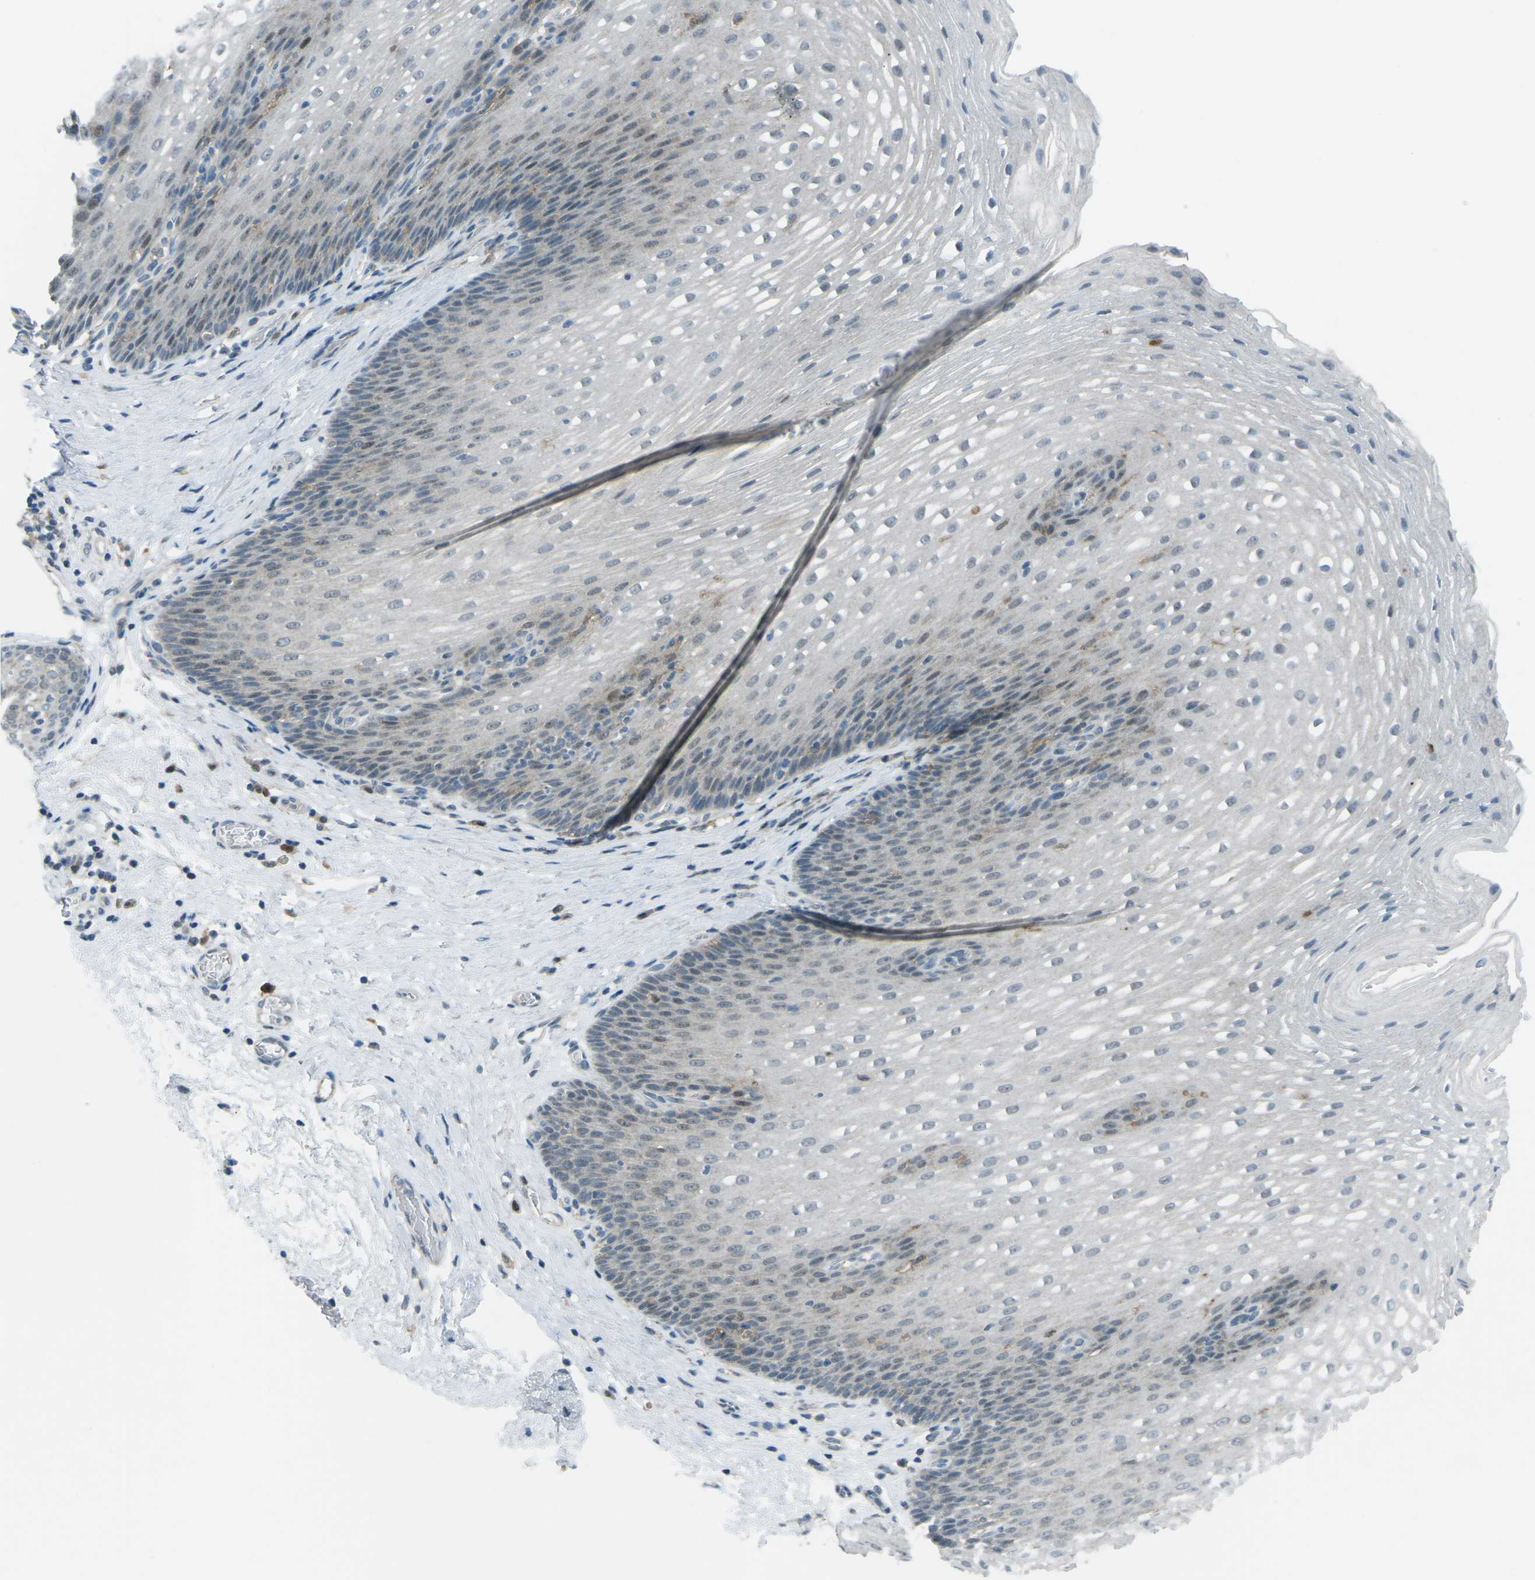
{"staining": {"intensity": "weak", "quantity": "<25%", "location": "cytoplasmic/membranous,nuclear"}, "tissue": "esophagus", "cell_type": "Squamous epithelial cells", "image_type": "normal", "snomed": [{"axis": "morphology", "description": "Normal tissue, NOS"}, {"axis": "topography", "description": "Esophagus"}], "caption": "Photomicrograph shows no protein positivity in squamous epithelial cells of unremarkable esophagus.", "gene": "PRKCA", "patient": {"sex": "male", "age": 48}}